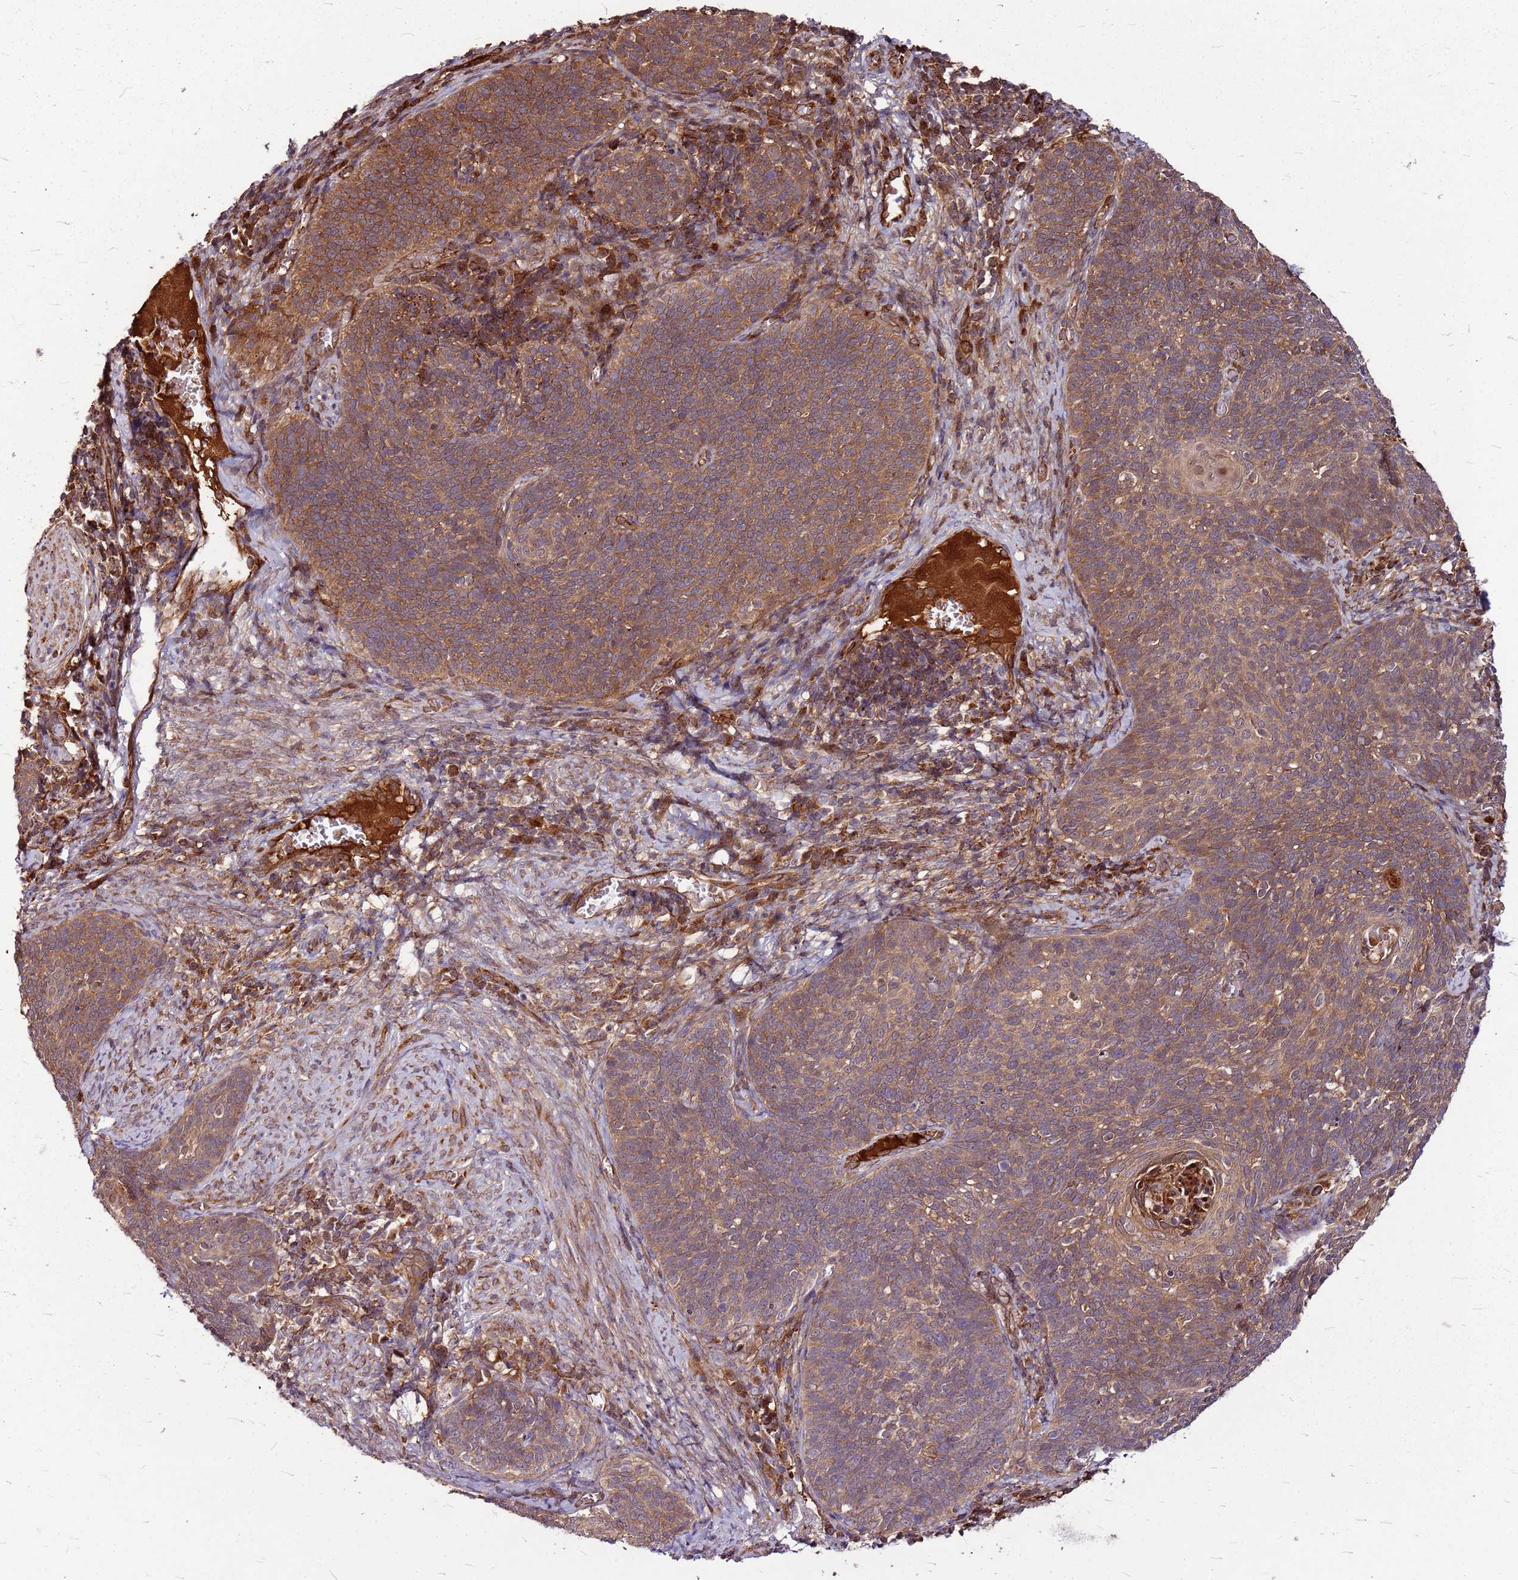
{"staining": {"intensity": "moderate", "quantity": ">75%", "location": "cytoplasmic/membranous"}, "tissue": "cervical cancer", "cell_type": "Tumor cells", "image_type": "cancer", "snomed": [{"axis": "morphology", "description": "Normal tissue, NOS"}, {"axis": "morphology", "description": "Squamous cell carcinoma, NOS"}, {"axis": "topography", "description": "Cervix"}], "caption": "Human cervical squamous cell carcinoma stained with a protein marker shows moderate staining in tumor cells.", "gene": "LYPLAL1", "patient": {"sex": "female", "age": 39}}